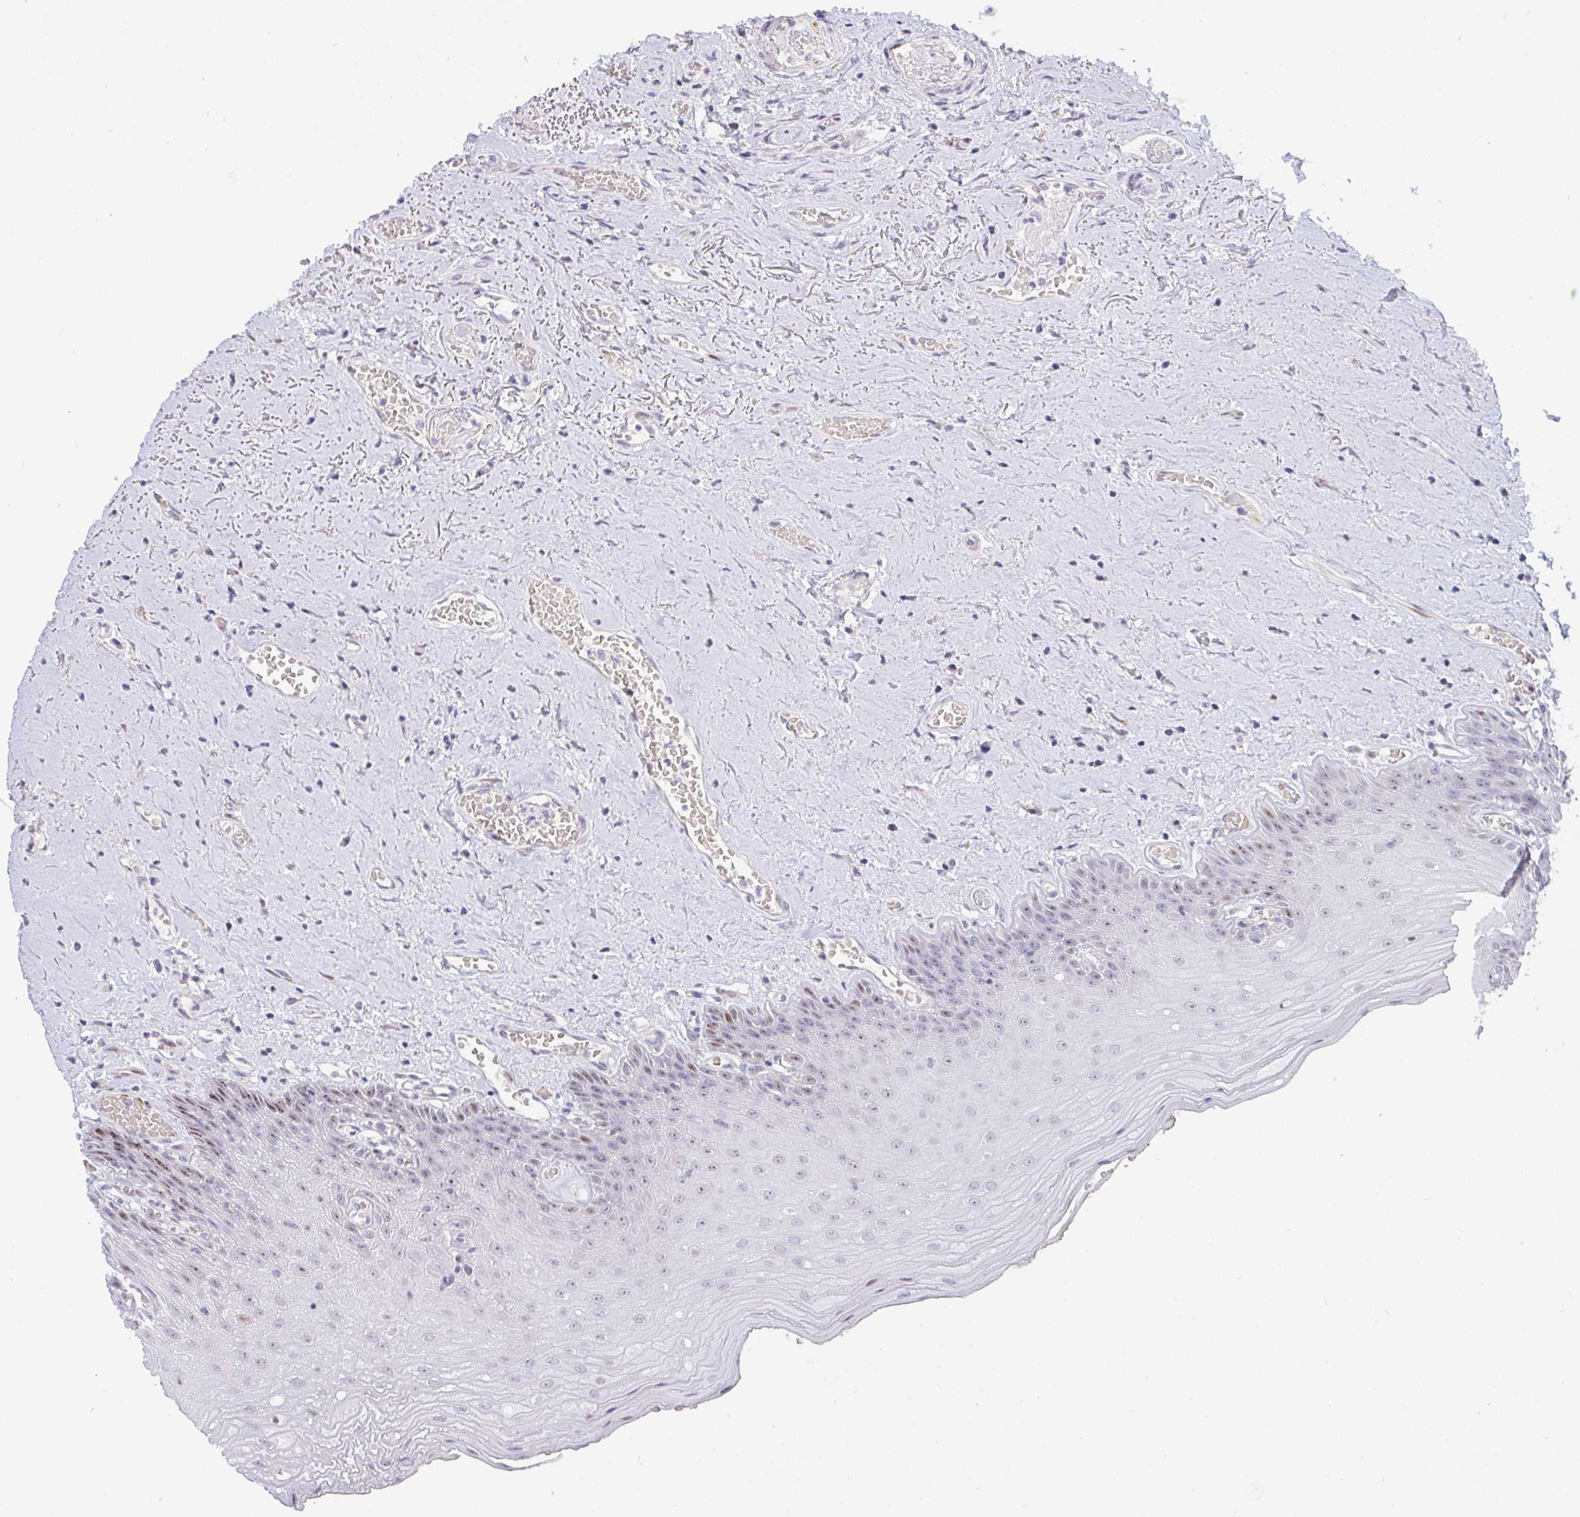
{"staining": {"intensity": "moderate", "quantity": "25%-75%", "location": "nuclear"}, "tissue": "oral mucosa", "cell_type": "Squamous epithelial cells", "image_type": "normal", "snomed": [{"axis": "morphology", "description": "Normal tissue, NOS"}, {"axis": "morphology", "description": "Squamous cell carcinoma, NOS"}, {"axis": "topography", "description": "Oral tissue"}, {"axis": "topography", "description": "Peripheral nerve tissue"}, {"axis": "topography", "description": "Head-Neck"}], "caption": "Immunohistochemical staining of normal oral mucosa reveals moderate nuclear protein staining in about 25%-75% of squamous epithelial cells. (DAB IHC with brightfield microscopy, high magnification).", "gene": "PLPPR3", "patient": {"sex": "female", "age": 59}}